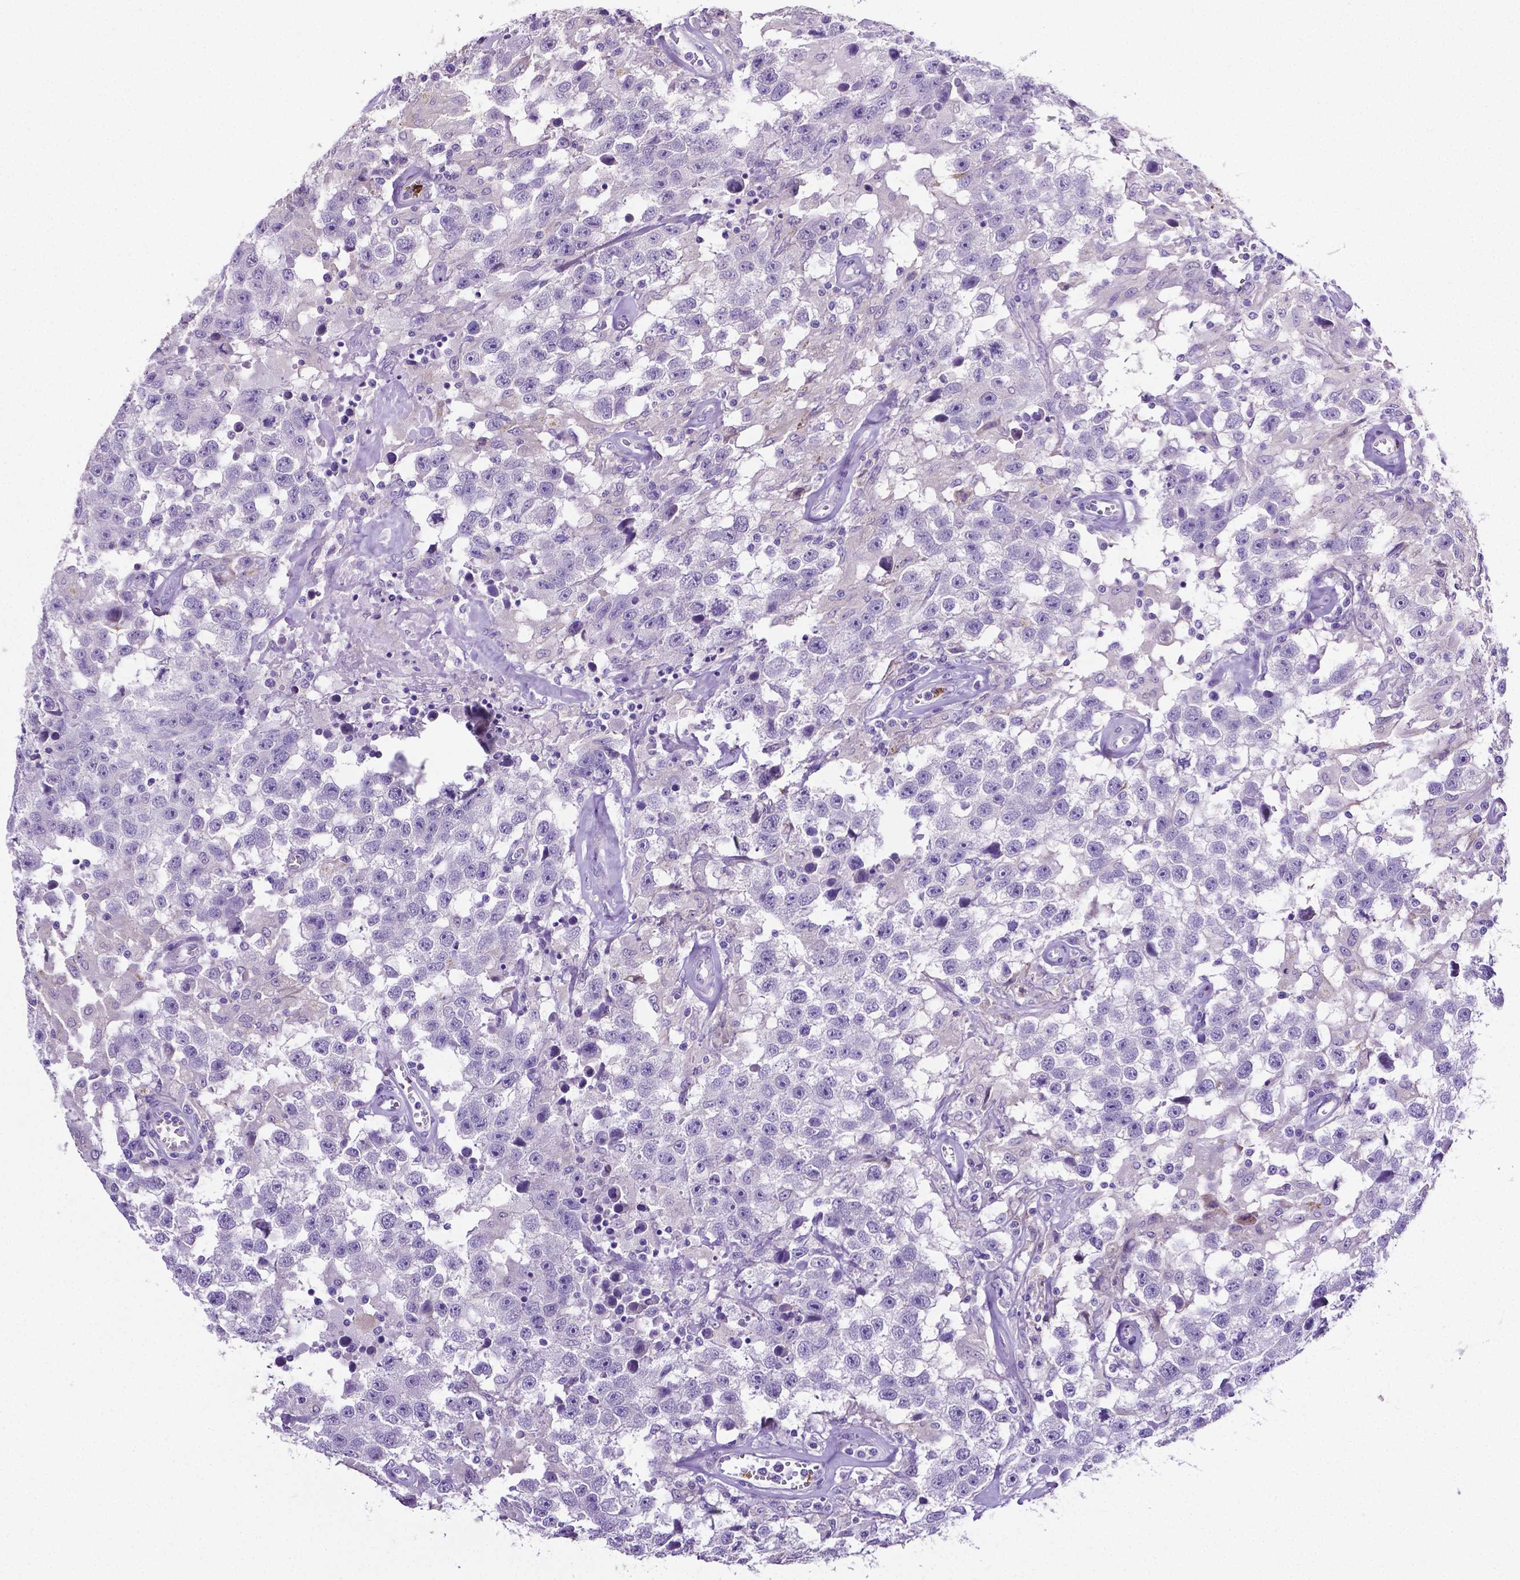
{"staining": {"intensity": "negative", "quantity": "none", "location": "none"}, "tissue": "testis cancer", "cell_type": "Tumor cells", "image_type": "cancer", "snomed": [{"axis": "morphology", "description": "Seminoma, NOS"}, {"axis": "topography", "description": "Testis"}], "caption": "Tumor cells show no significant expression in testis cancer (seminoma).", "gene": "MMP9", "patient": {"sex": "male", "age": 43}}